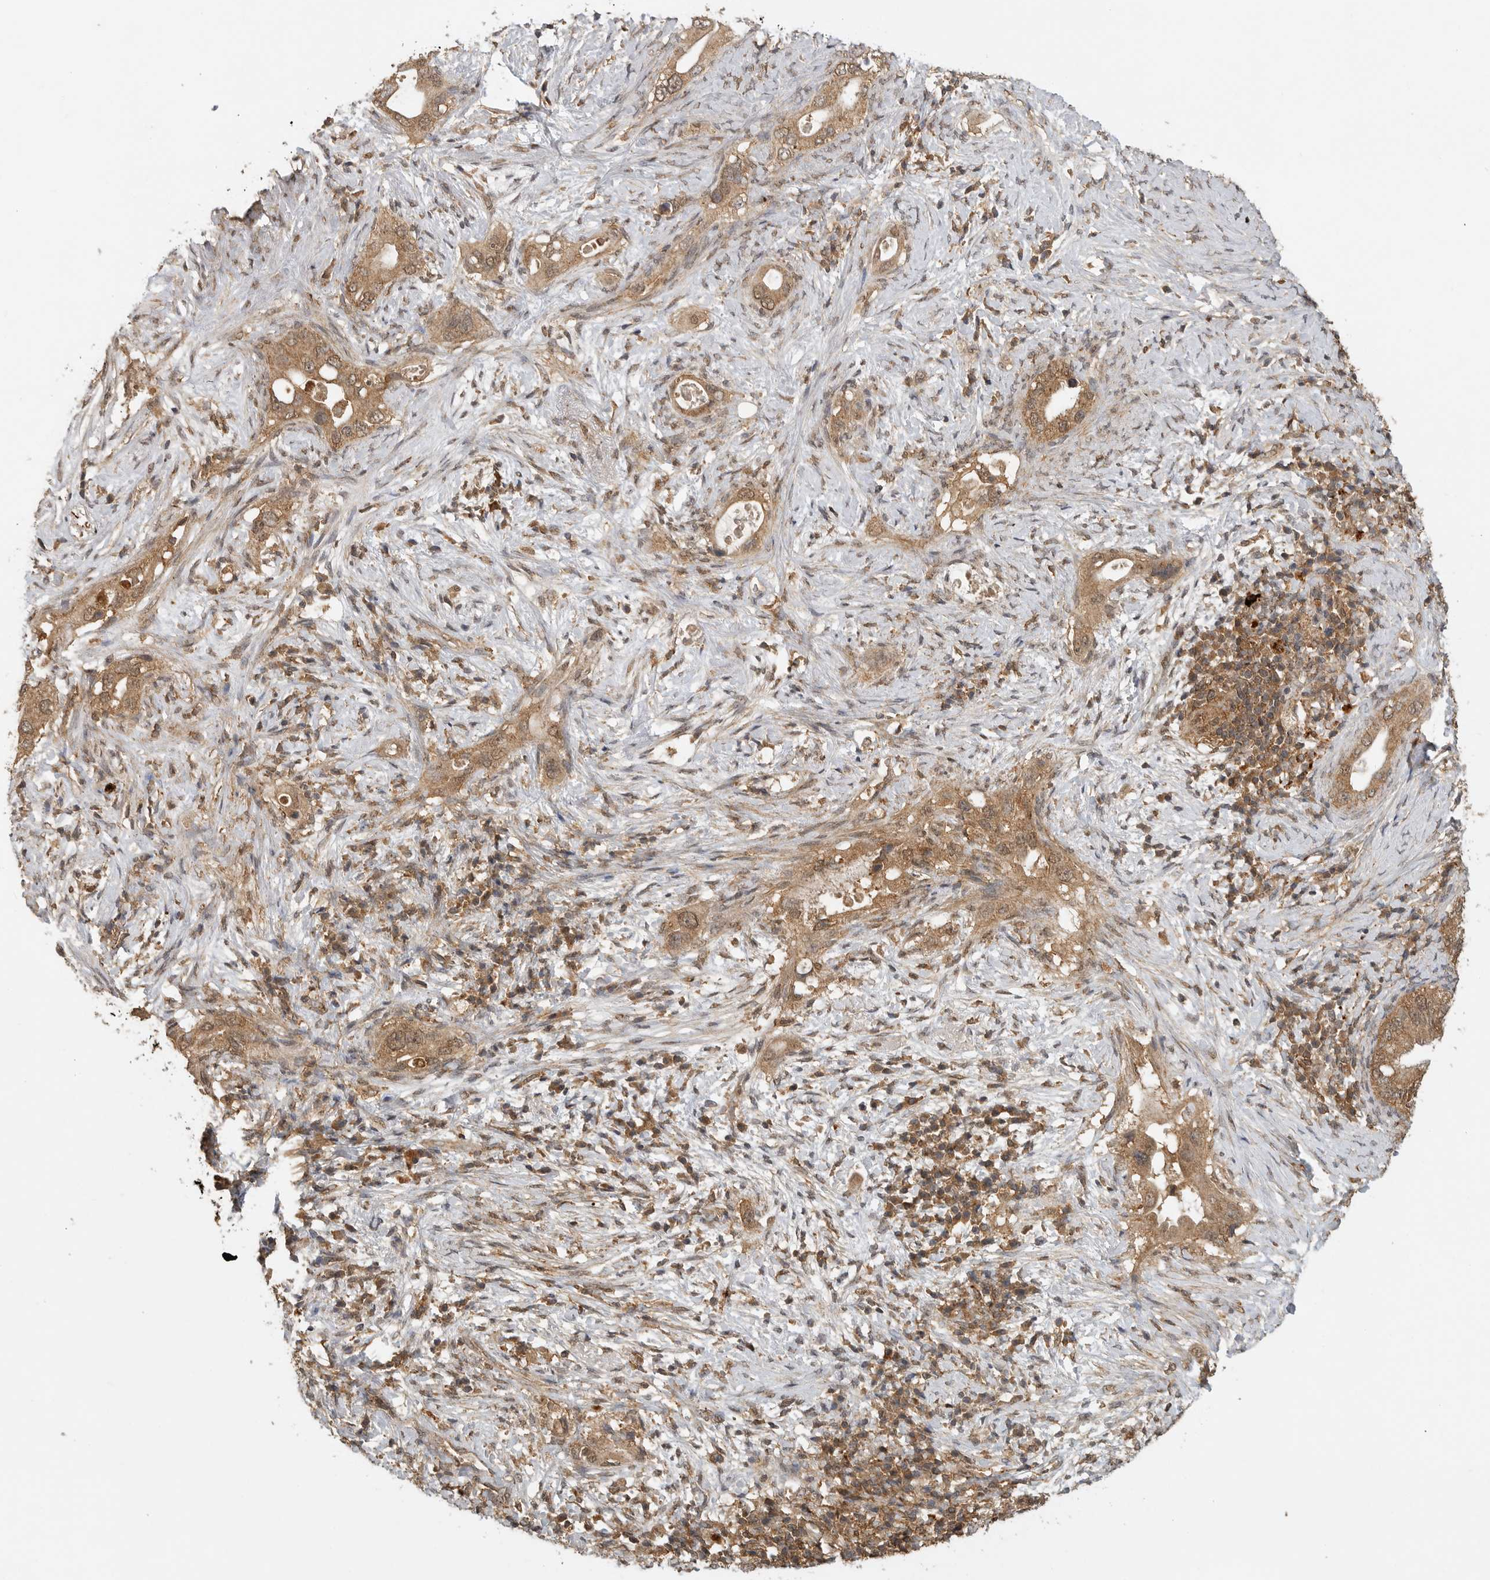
{"staining": {"intensity": "moderate", "quantity": ">75%", "location": "cytoplasmic/membranous,nuclear"}, "tissue": "pancreatic cancer", "cell_type": "Tumor cells", "image_type": "cancer", "snomed": [{"axis": "morphology", "description": "Inflammation, NOS"}, {"axis": "morphology", "description": "Adenocarcinoma, NOS"}, {"axis": "topography", "description": "Pancreas"}], "caption": "Protein analysis of adenocarcinoma (pancreatic) tissue shows moderate cytoplasmic/membranous and nuclear expression in about >75% of tumor cells. Using DAB (brown) and hematoxylin (blue) stains, captured at high magnification using brightfield microscopy.", "gene": "ICOSLG", "patient": {"sex": "female", "age": 56}}